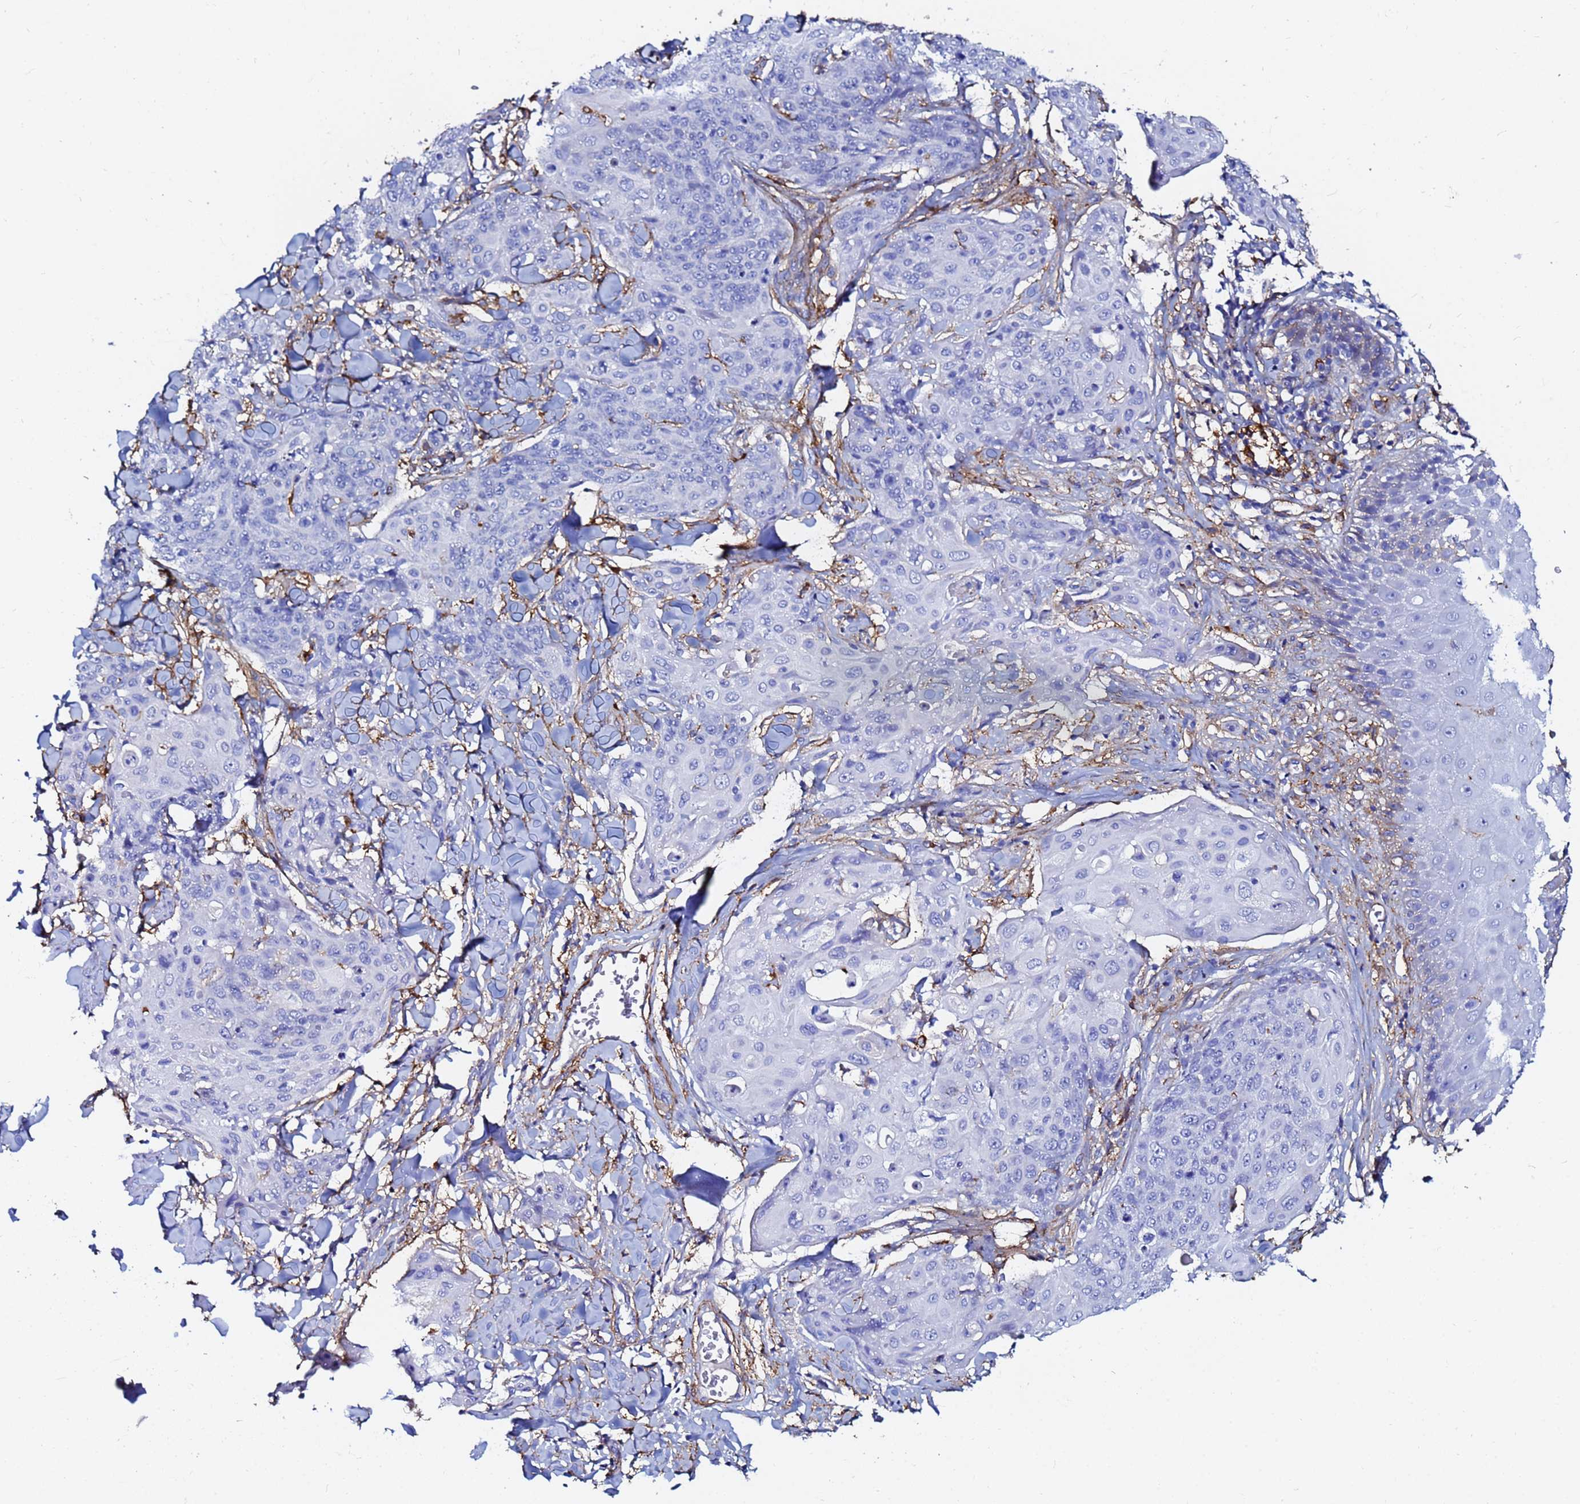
{"staining": {"intensity": "negative", "quantity": "none", "location": "none"}, "tissue": "skin cancer", "cell_type": "Tumor cells", "image_type": "cancer", "snomed": [{"axis": "morphology", "description": "Squamous cell carcinoma, NOS"}, {"axis": "topography", "description": "Skin"}, {"axis": "topography", "description": "Vulva"}], "caption": "A high-resolution image shows IHC staining of skin cancer, which exhibits no significant expression in tumor cells.", "gene": "BASP1", "patient": {"sex": "female", "age": 85}}